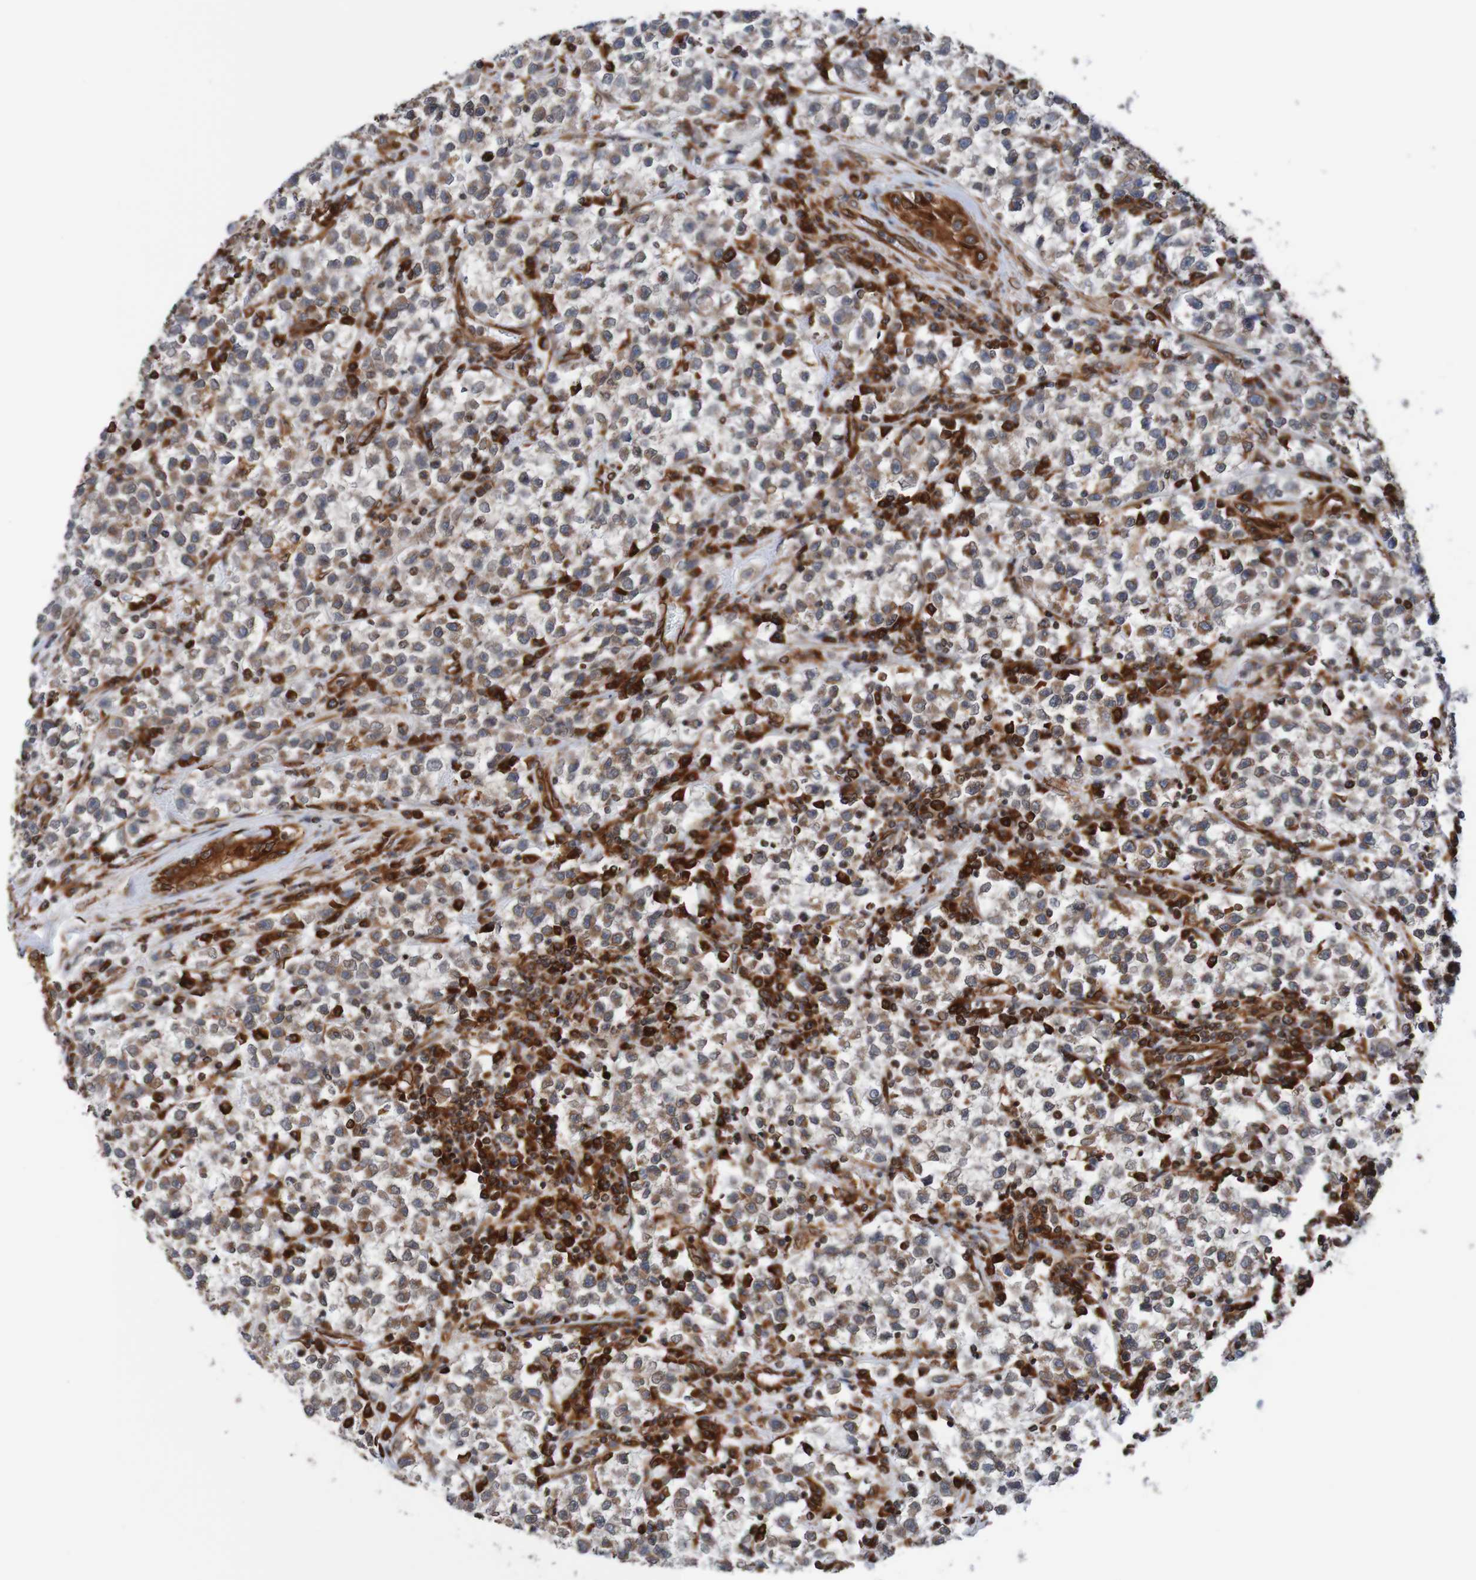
{"staining": {"intensity": "moderate", "quantity": ">75%", "location": "cytoplasmic/membranous,nuclear"}, "tissue": "testis cancer", "cell_type": "Tumor cells", "image_type": "cancer", "snomed": [{"axis": "morphology", "description": "Seminoma, NOS"}, {"axis": "topography", "description": "Testis"}], "caption": "This is an image of IHC staining of testis cancer, which shows moderate expression in the cytoplasmic/membranous and nuclear of tumor cells.", "gene": "TMEM109", "patient": {"sex": "male", "age": 22}}